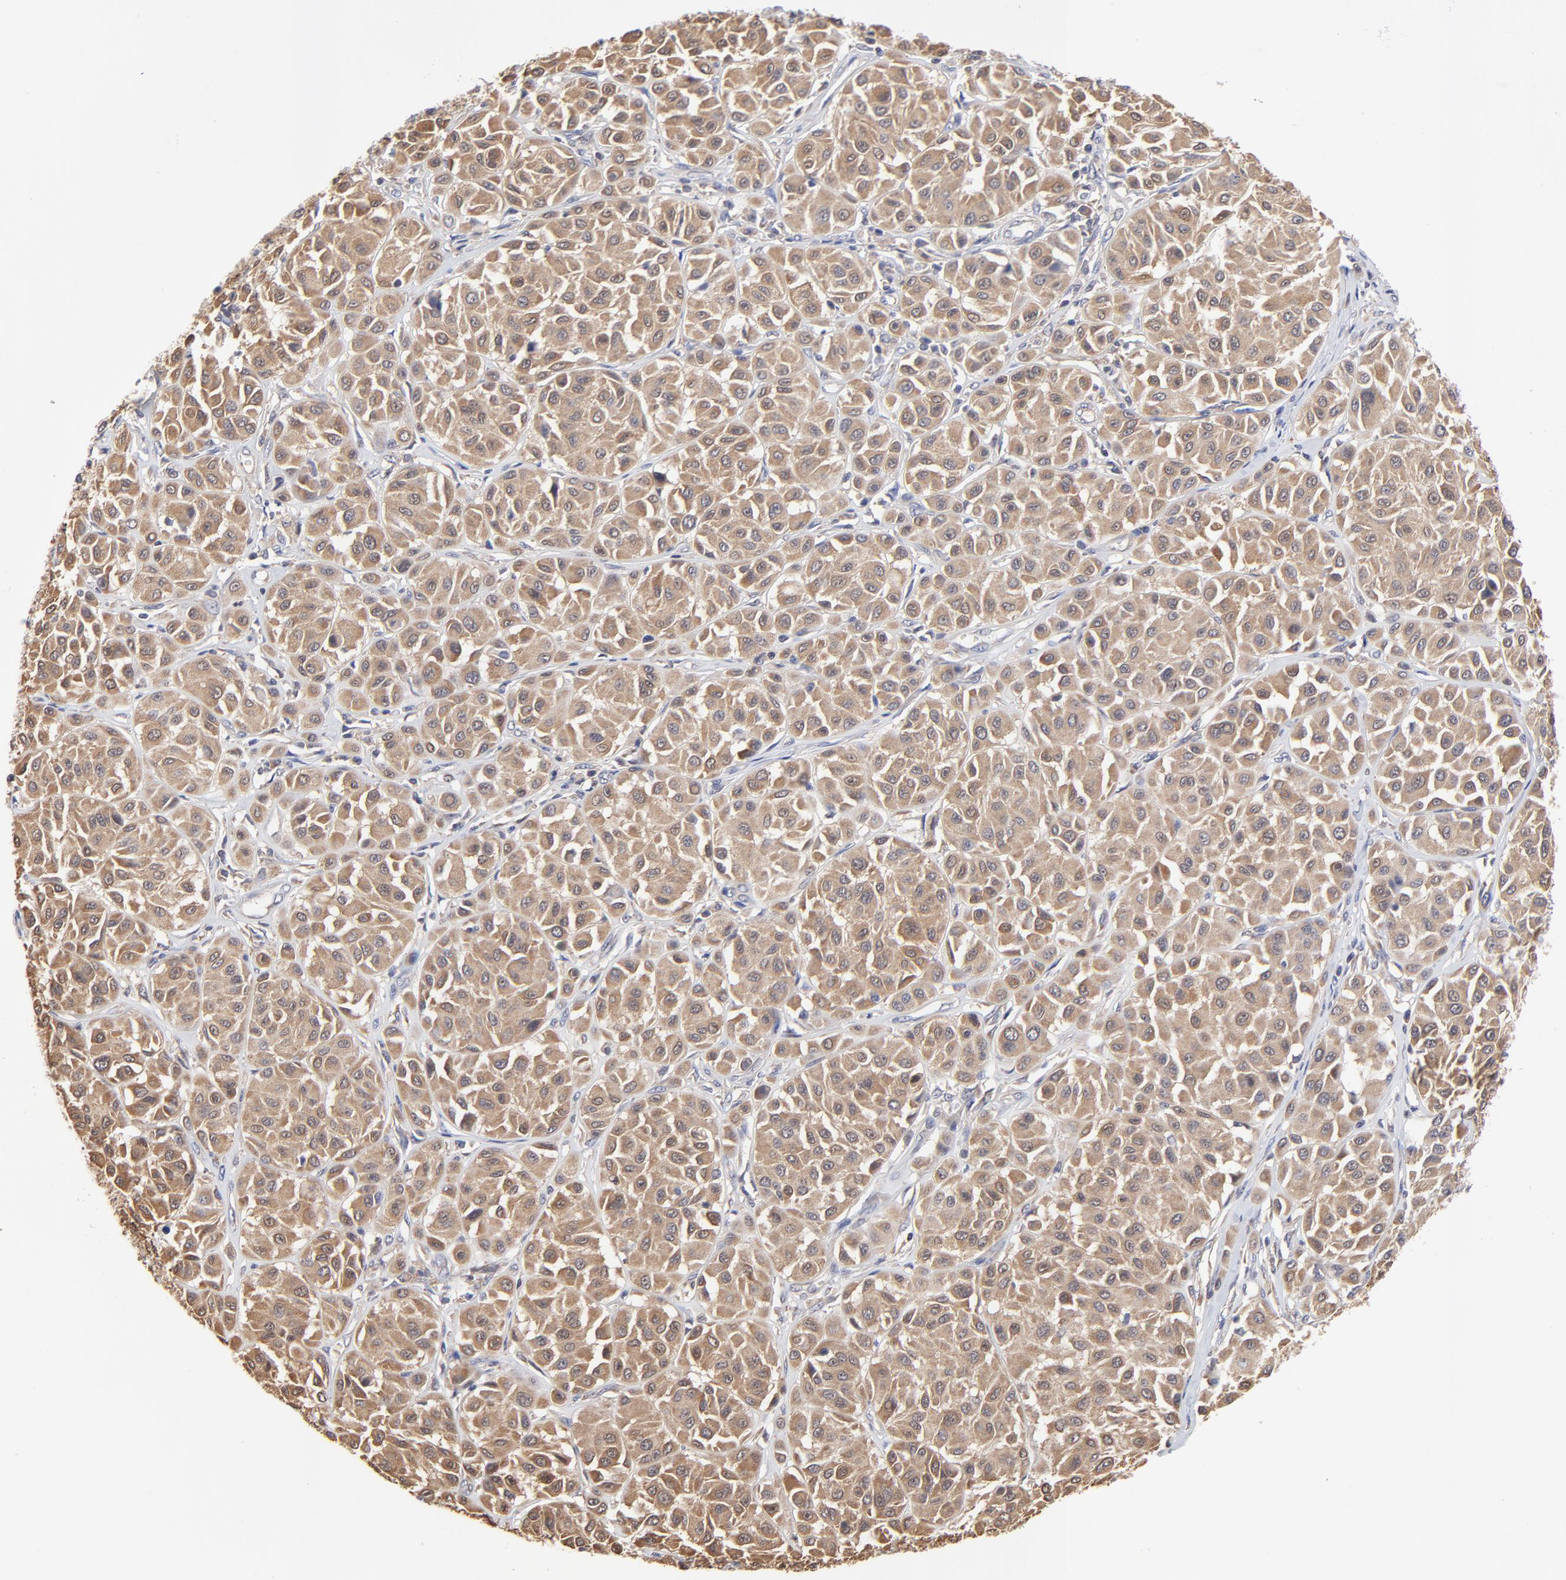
{"staining": {"intensity": "moderate", "quantity": ">75%", "location": "cytoplasmic/membranous"}, "tissue": "melanoma", "cell_type": "Tumor cells", "image_type": "cancer", "snomed": [{"axis": "morphology", "description": "Malignant melanoma, Metastatic site"}, {"axis": "topography", "description": "Soft tissue"}], "caption": "Malignant melanoma (metastatic site) stained with DAB (3,3'-diaminobenzidine) immunohistochemistry exhibits medium levels of moderate cytoplasmic/membranous expression in approximately >75% of tumor cells.", "gene": "PCMT1", "patient": {"sex": "male", "age": 41}}